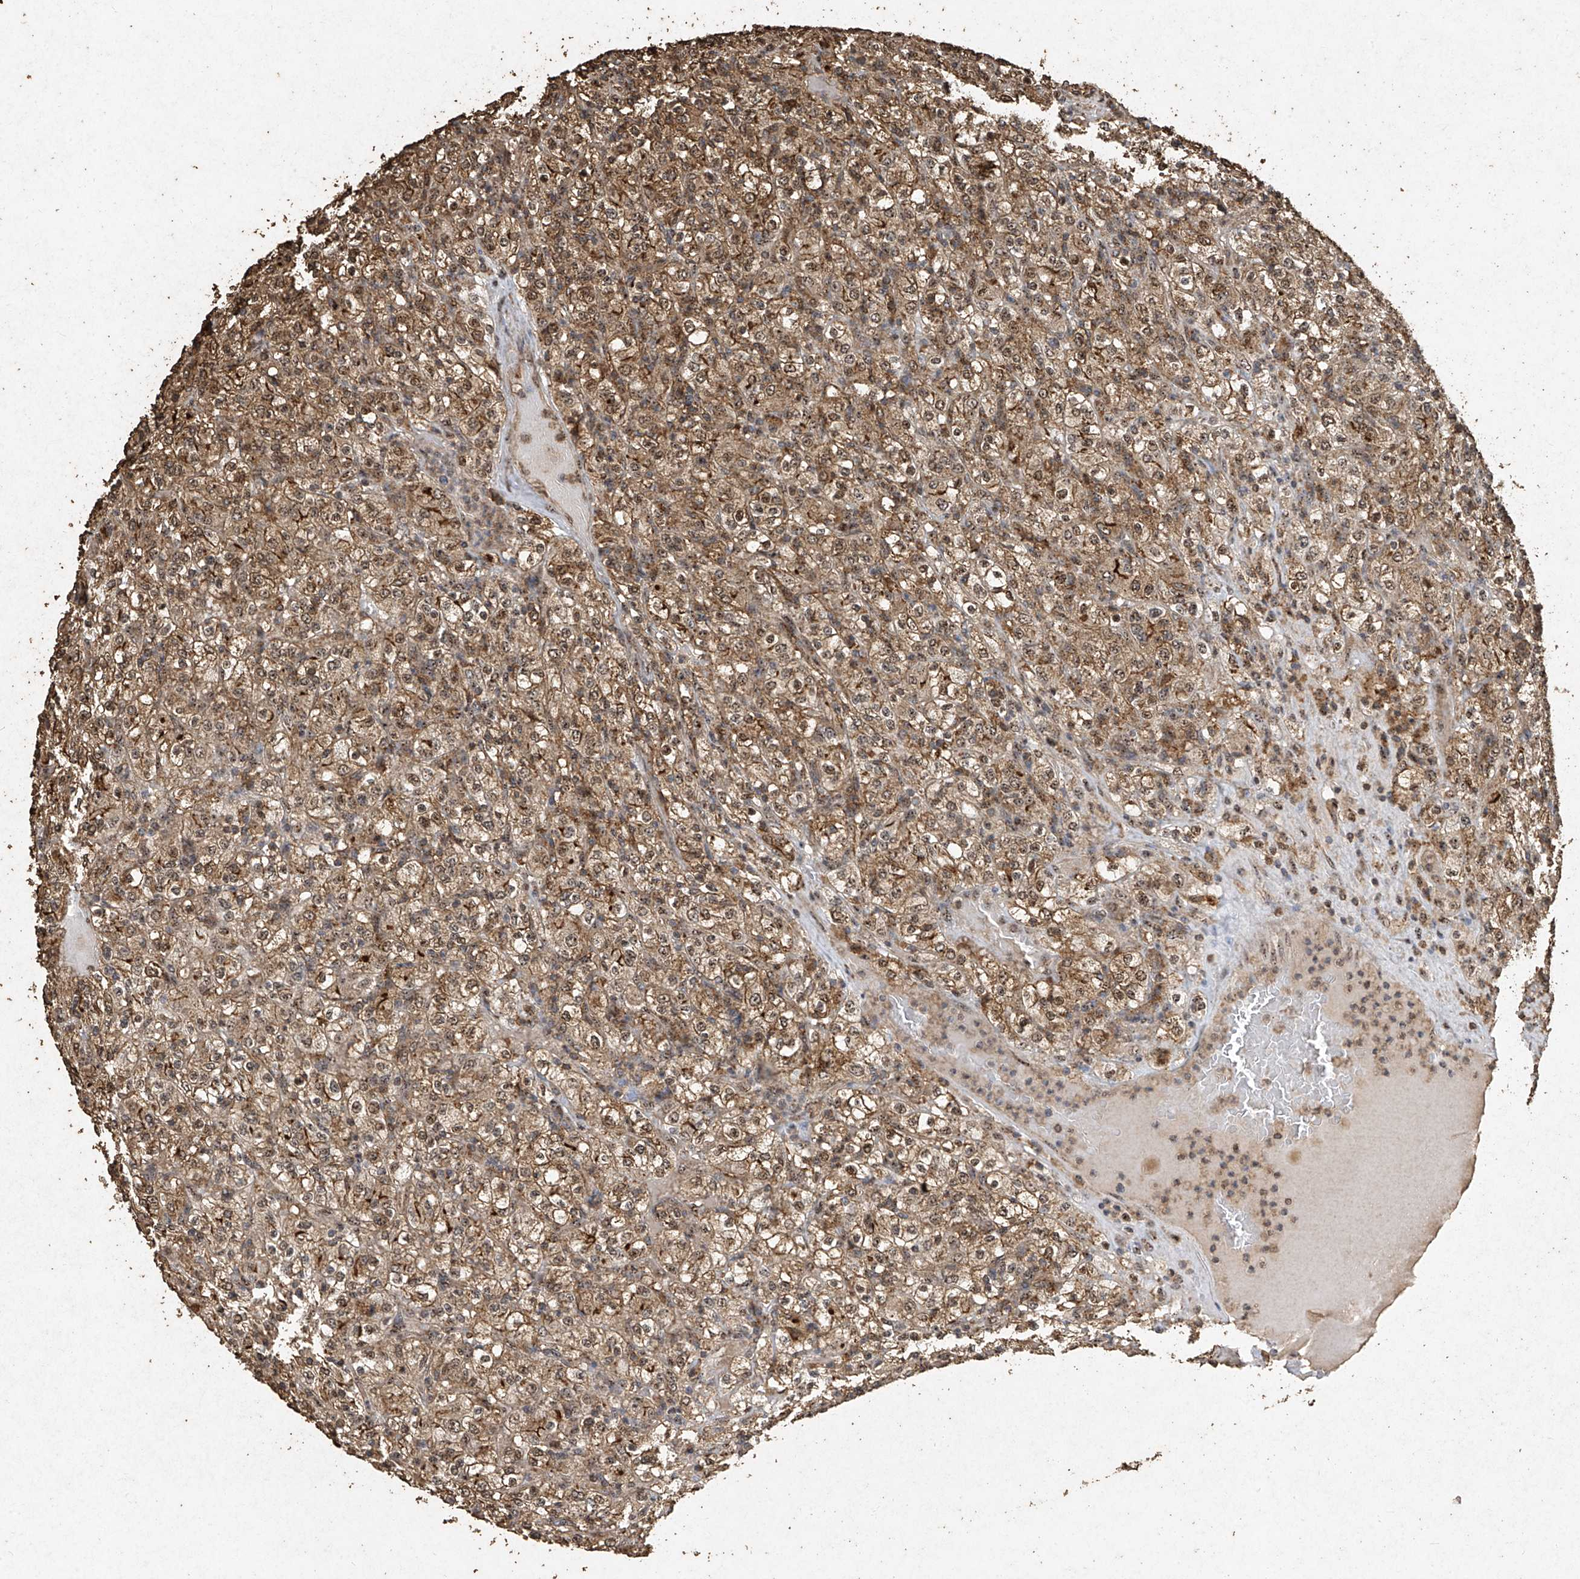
{"staining": {"intensity": "moderate", "quantity": ">75%", "location": "cytoplasmic/membranous,nuclear"}, "tissue": "renal cancer", "cell_type": "Tumor cells", "image_type": "cancer", "snomed": [{"axis": "morphology", "description": "Normal tissue, NOS"}, {"axis": "morphology", "description": "Adenocarcinoma, NOS"}, {"axis": "topography", "description": "Kidney"}], "caption": "A medium amount of moderate cytoplasmic/membranous and nuclear positivity is identified in approximately >75% of tumor cells in renal adenocarcinoma tissue.", "gene": "ERBB3", "patient": {"sex": "female", "age": 72}}